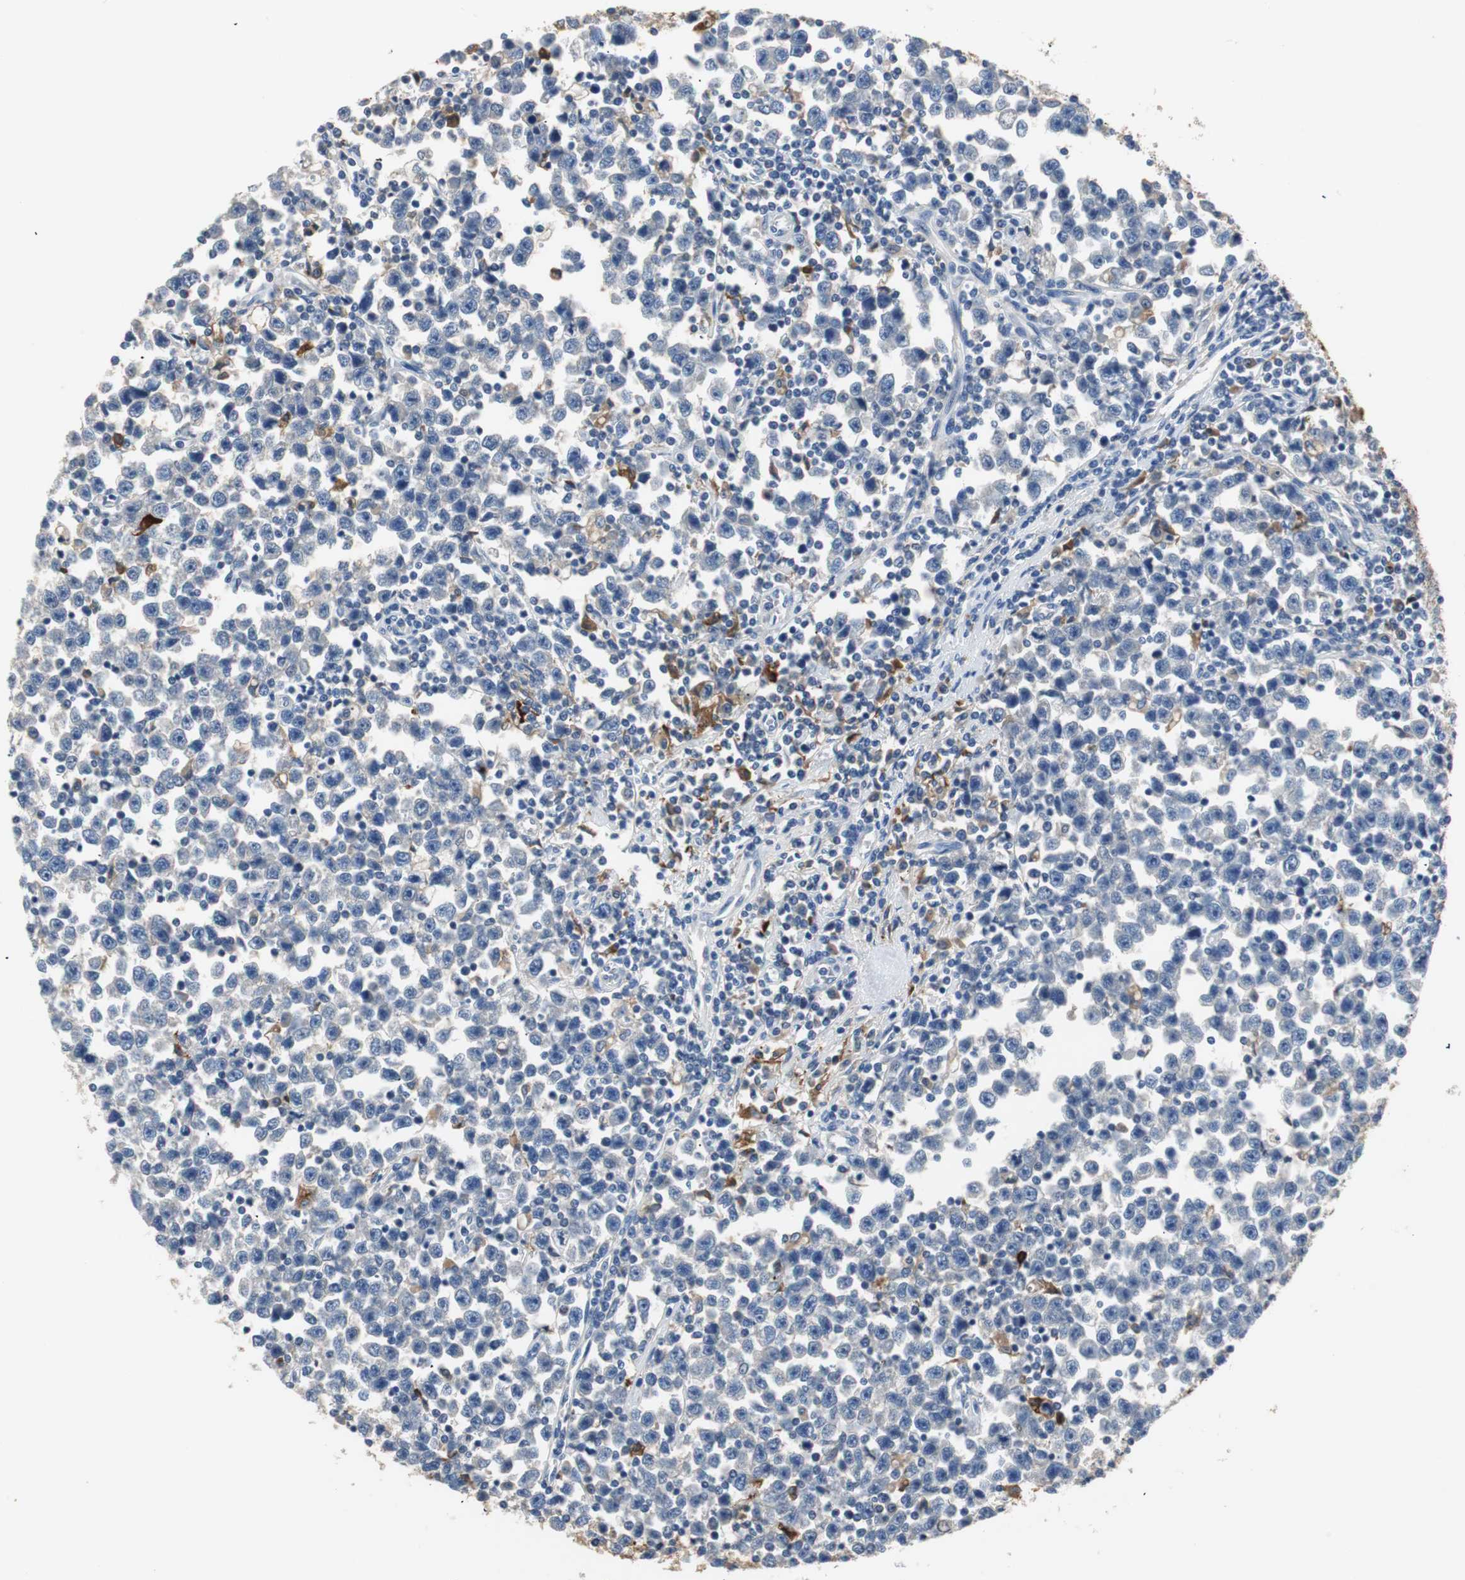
{"staining": {"intensity": "negative", "quantity": "none", "location": "none"}, "tissue": "testis cancer", "cell_type": "Tumor cells", "image_type": "cancer", "snomed": [{"axis": "morphology", "description": "Seminoma, NOS"}, {"axis": "topography", "description": "Testis"}], "caption": "Immunohistochemistry of human testis seminoma reveals no staining in tumor cells.", "gene": "PI15", "patient": {"sex": "male", "age": 43}}